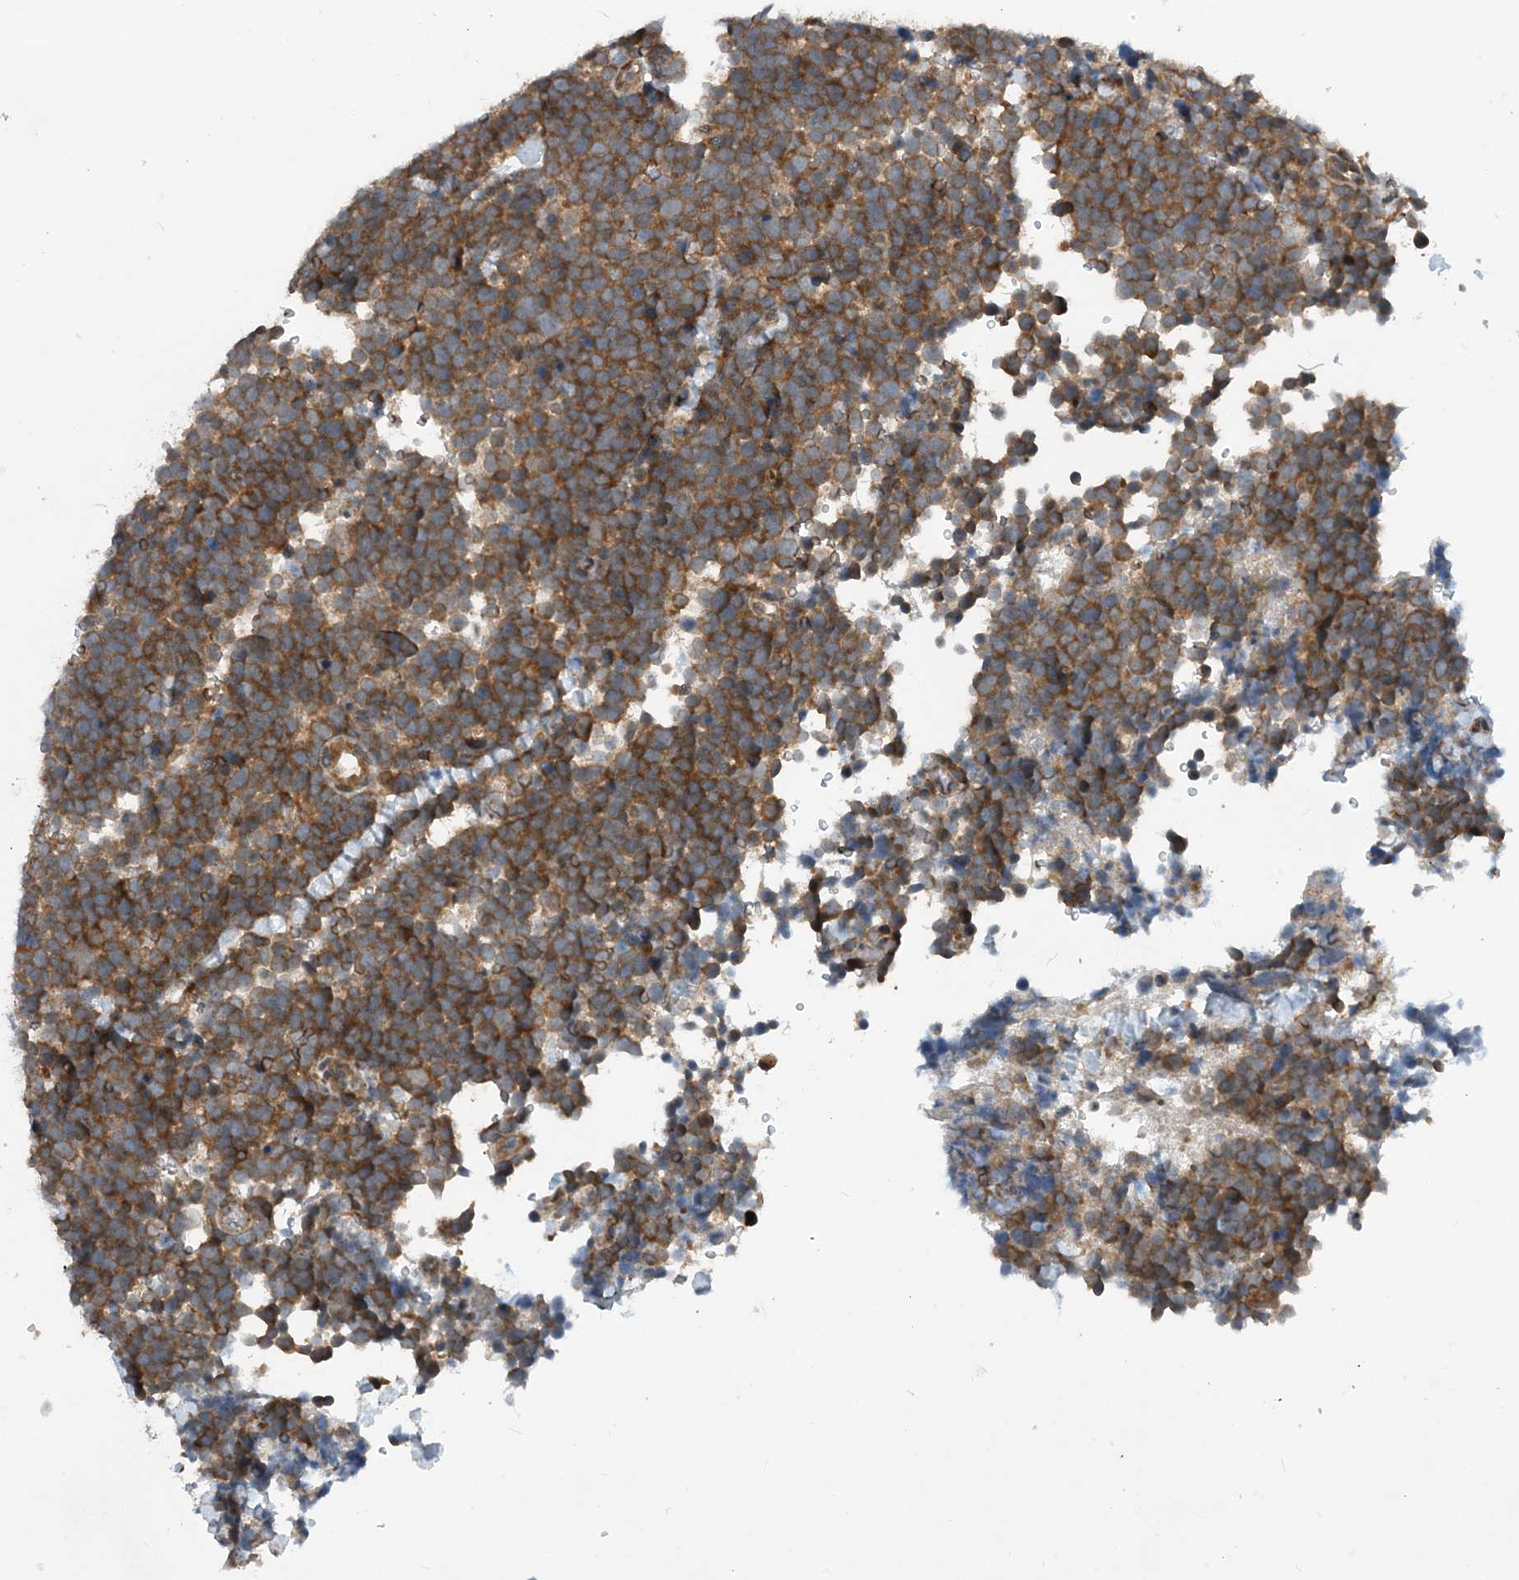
{"staining": {"intensity": "strong", "quantity": ">75%", "location": "cytoplasmic/membranous"}, "tissue": "urothelial cancer", "cell_type": "Tumor cells", "image_type": "cancer", "snomed": [{"axis": "morphology", "description": "Urothelial carcinoma, High grade"}, {"axis": "topography", "description": "Urinary bladder"}], "caption": "The photomicrograph displays a brown stain indicating the presence of a protein in the cytoplasmic/membranous of tumor cells in urothelial cancer.", "gene": "PHOSPHO2", "patient": {"sex": "female", "age": 82}}